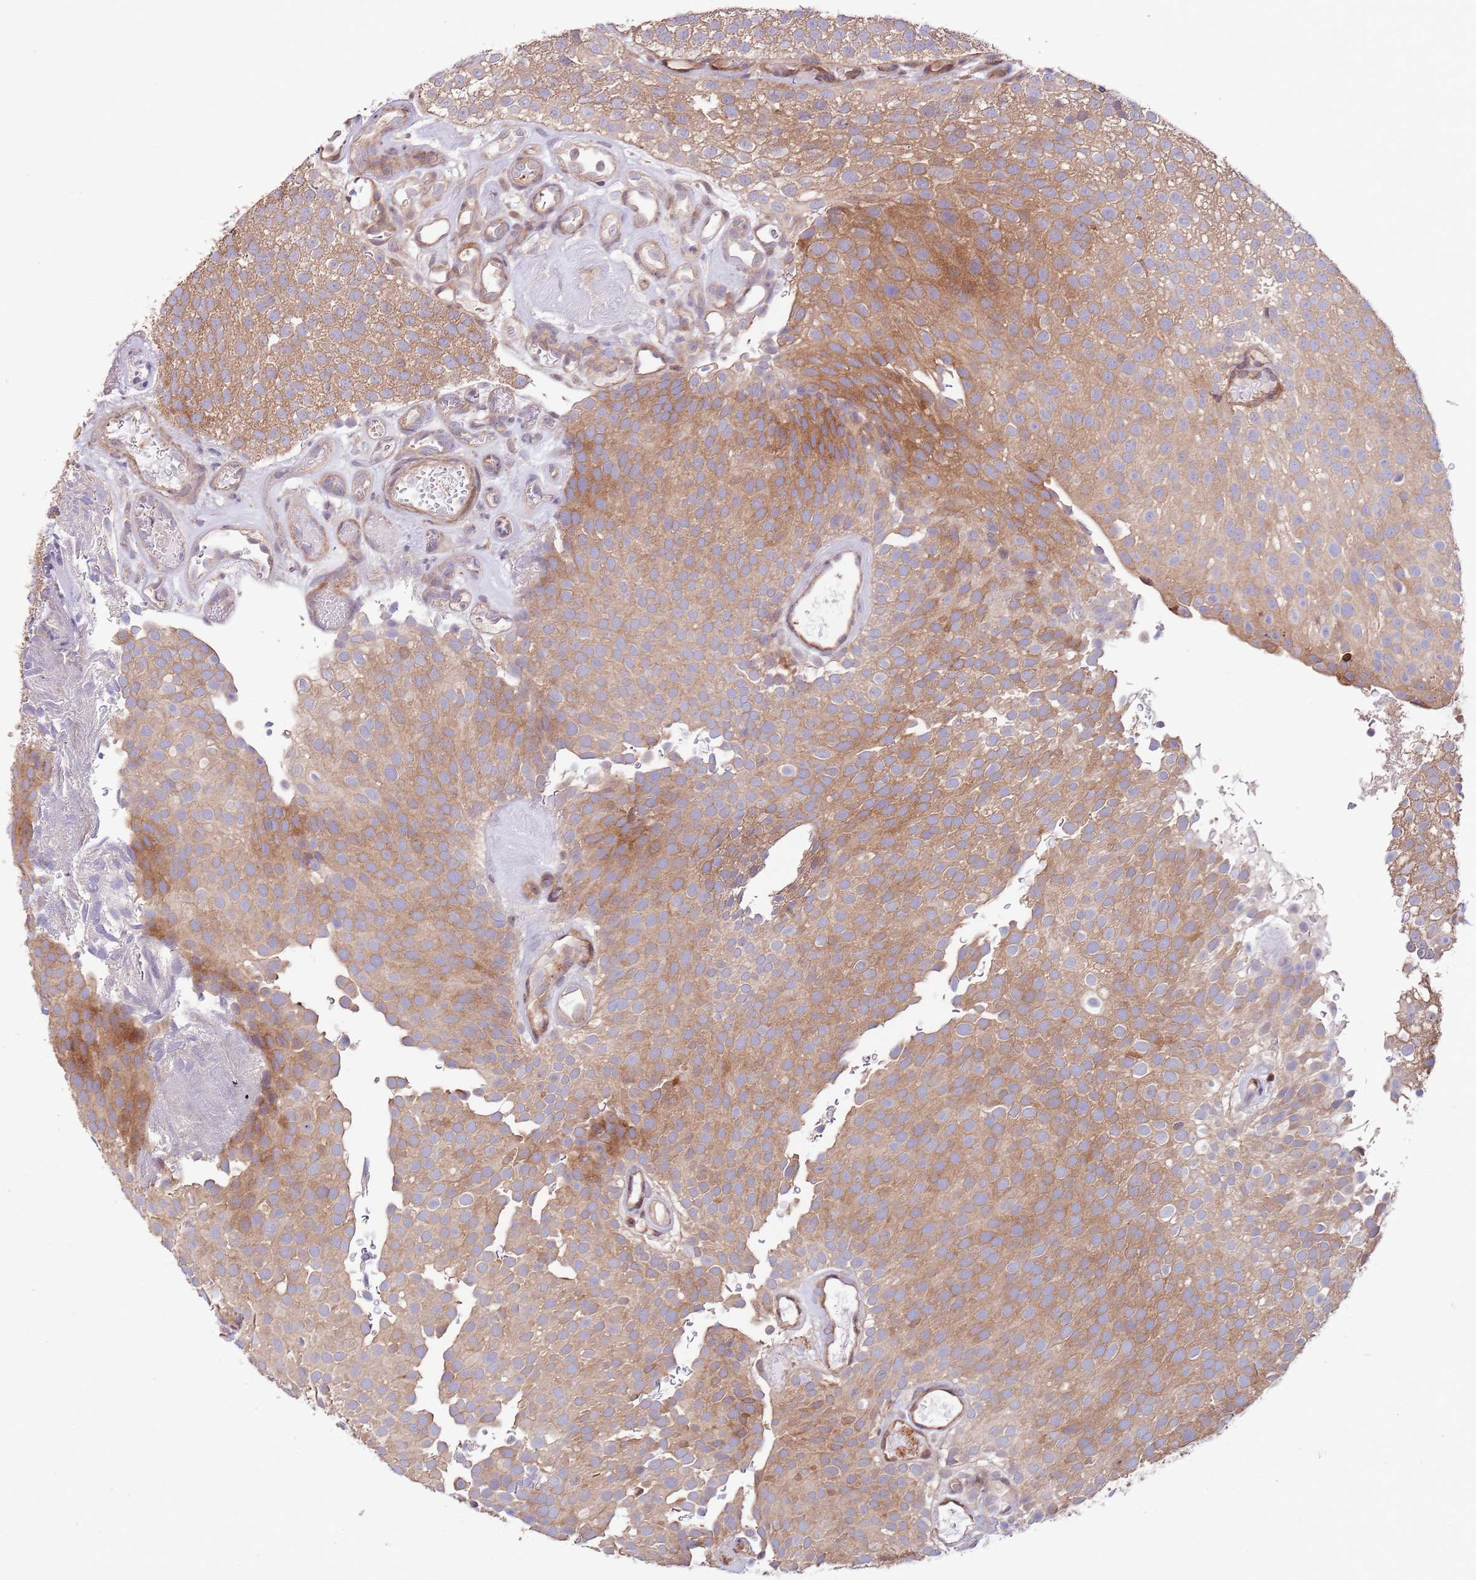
{"staining": {"intensity": "moderate", "quantity": ">75%", "location": "cytoplasmic/membranous"}, "tissue": "urothelial cancer", "cell_type": "Tumor cells", "image_type": "cancer", "snomed": [{"axis": "morphology", "description": "Urothelial carcinoma, Low grade"}, {"axis": "topography", "description": "Urinary bladder"}], "caption": "There is medium levels of moderate cytoplasmic/membranous expression in tumor cells of urothelial carcinoma (low-grade), as demonstrated by immunohistochemical staining (brown color).", "gene": "RNF19B", "patient": {"sex": "male", "age": 78}}